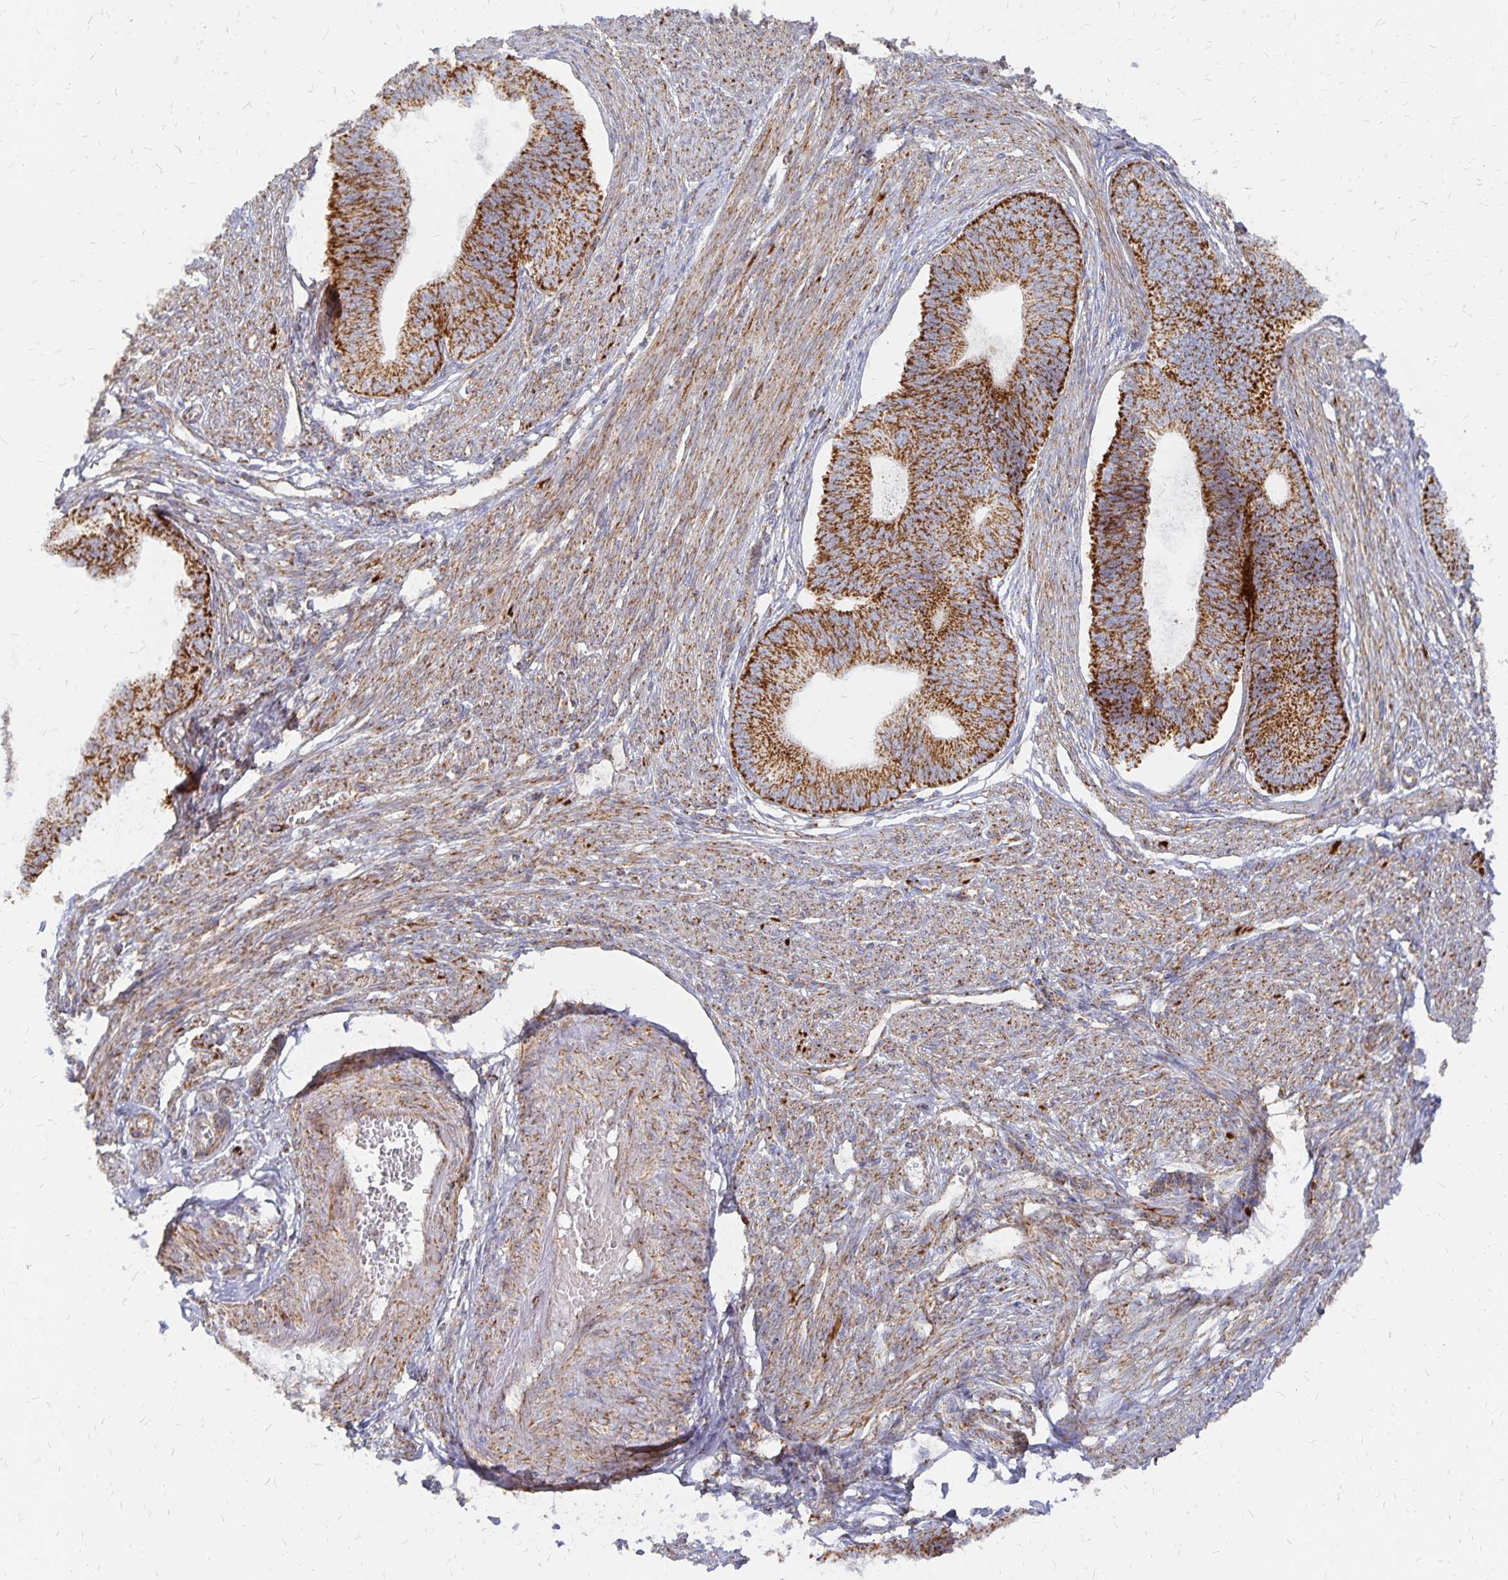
{"staining": {"intensity": "strong", "quantity": ">75%", "location": "cytoplasmic/membranous"}, "tissue": "endometrial cancer", "cell_type": "Tumor cells", "image_type": "cancer", "snomed": [{"axis": "morphology", "description": "Adenocarcinoma, NOS"}, {"axis": "topography", "description": "Endometrium"}], "caption": "Immunohistochemical staining of human endometrial adenocarcinoma displays strong cytoplasmic/membranous protein positivity in approximately >75% of tumor cells. Using DAB (3,3'-diaminobenzidine) (brown) and hematoxylin (blue) stains, captured at high magnification using brightfield microscopy.", "gene": "STOML2", "patient": {"sex": "female", "age": 68}}